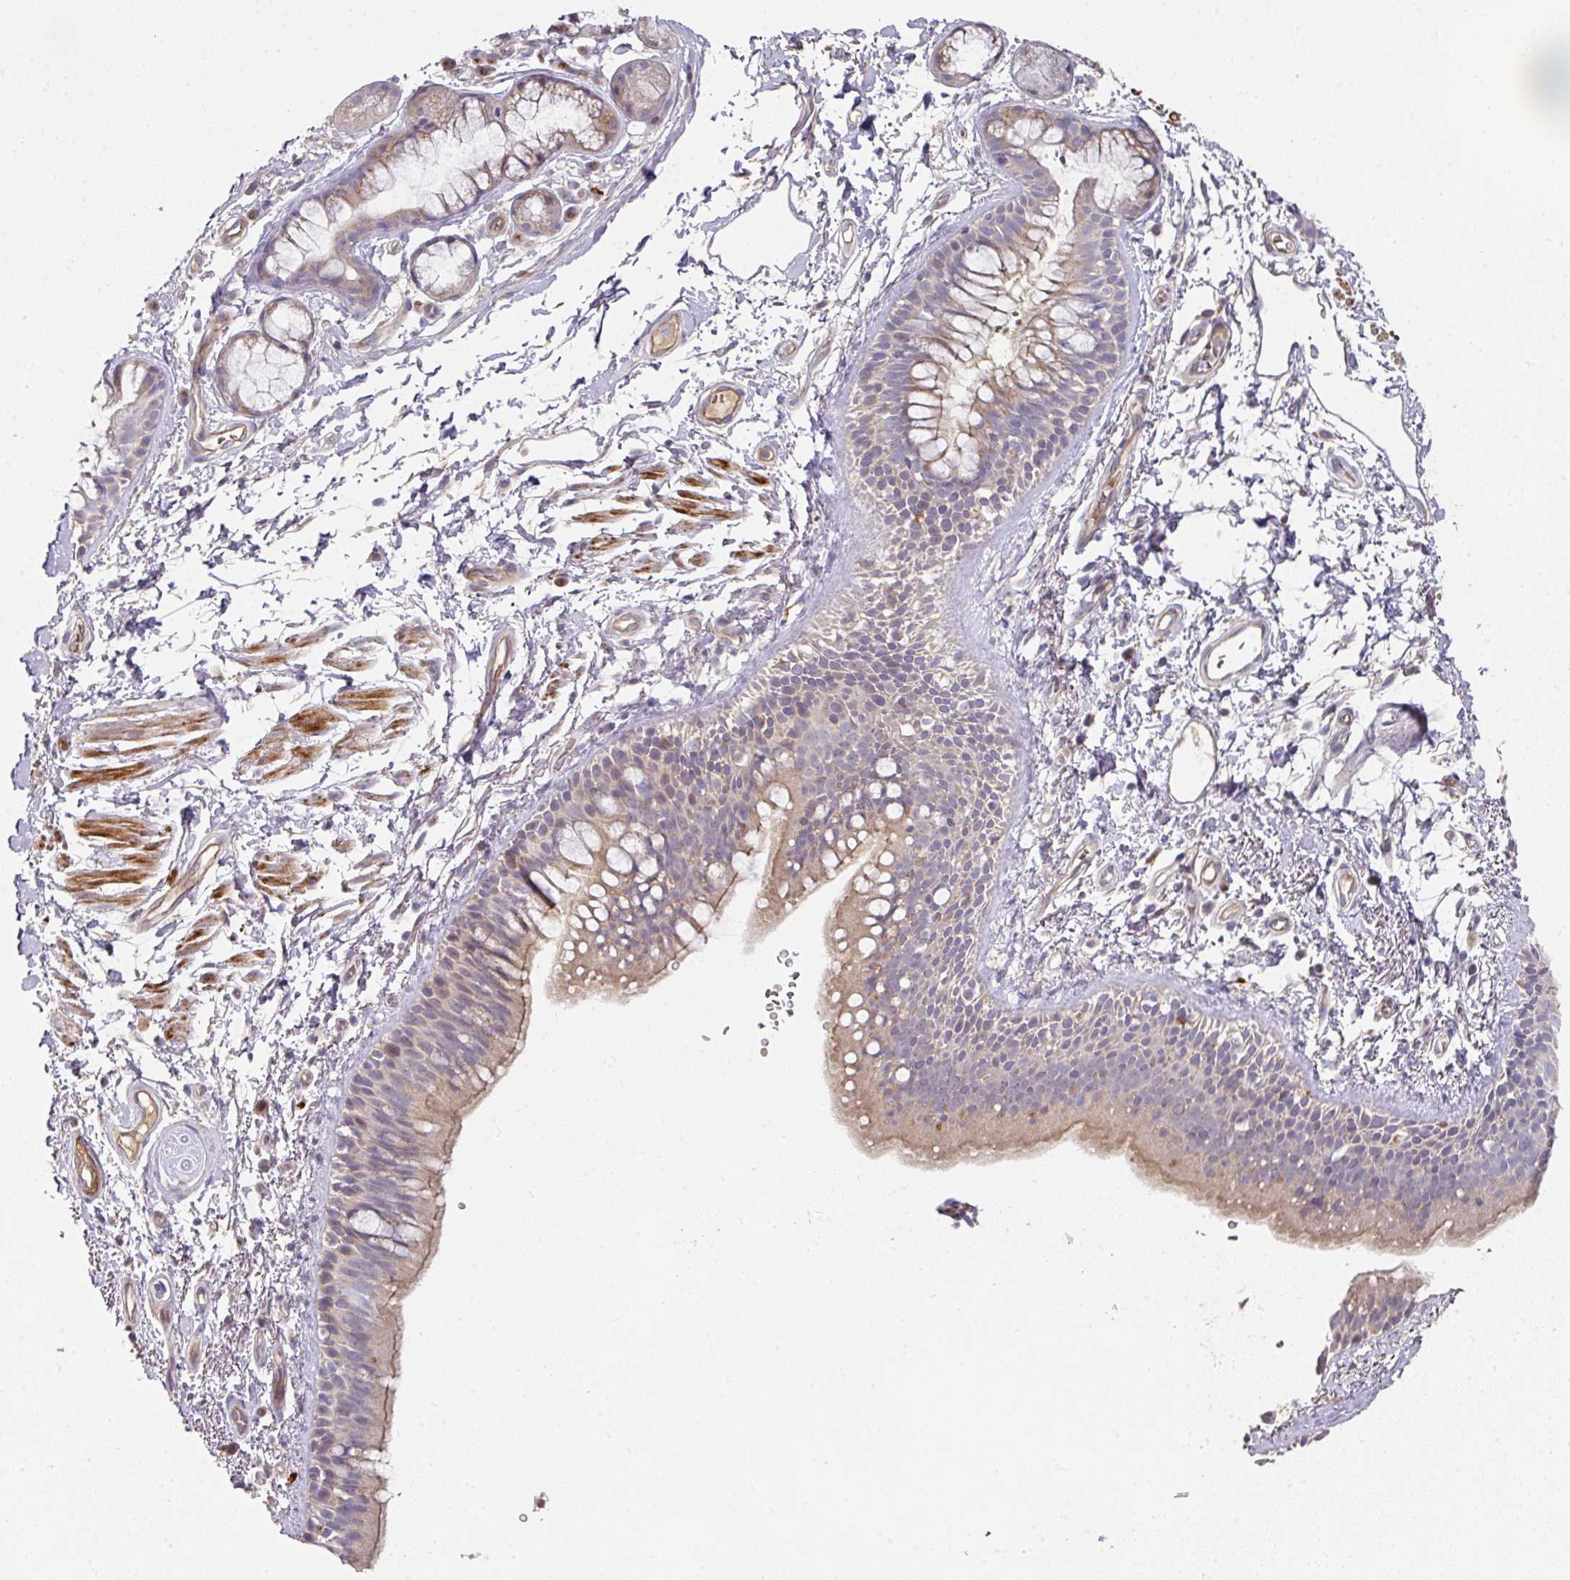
{"staining": {"intensity": "weak", "quantity": "25%-75%", "location": "cytoplasmic/membranous"}, "tissue": "bronchus", "cell_type": "Respiratory epithelial cells", "image_type": "normal", "snomed": [{"axis": "morphology", "description": "Normal tissue, NOS"}, {"axis": "morphology", "description": "Squamous cell carcinoma, NOS"}, {"axis": "topography", "description": "Bronchus"}, {"axis": "topography", "description": "Lung"}], "caption": "This photomicrograph exhibits immunohistochemistry (IHC) staining of benign bronchus, with low weak cytoplasmic/membranous expression in approximately 25%-75% of respiratory epithelial cells.", "gene": "TARM1", "patient": {"sex": "female", "age": 70}}